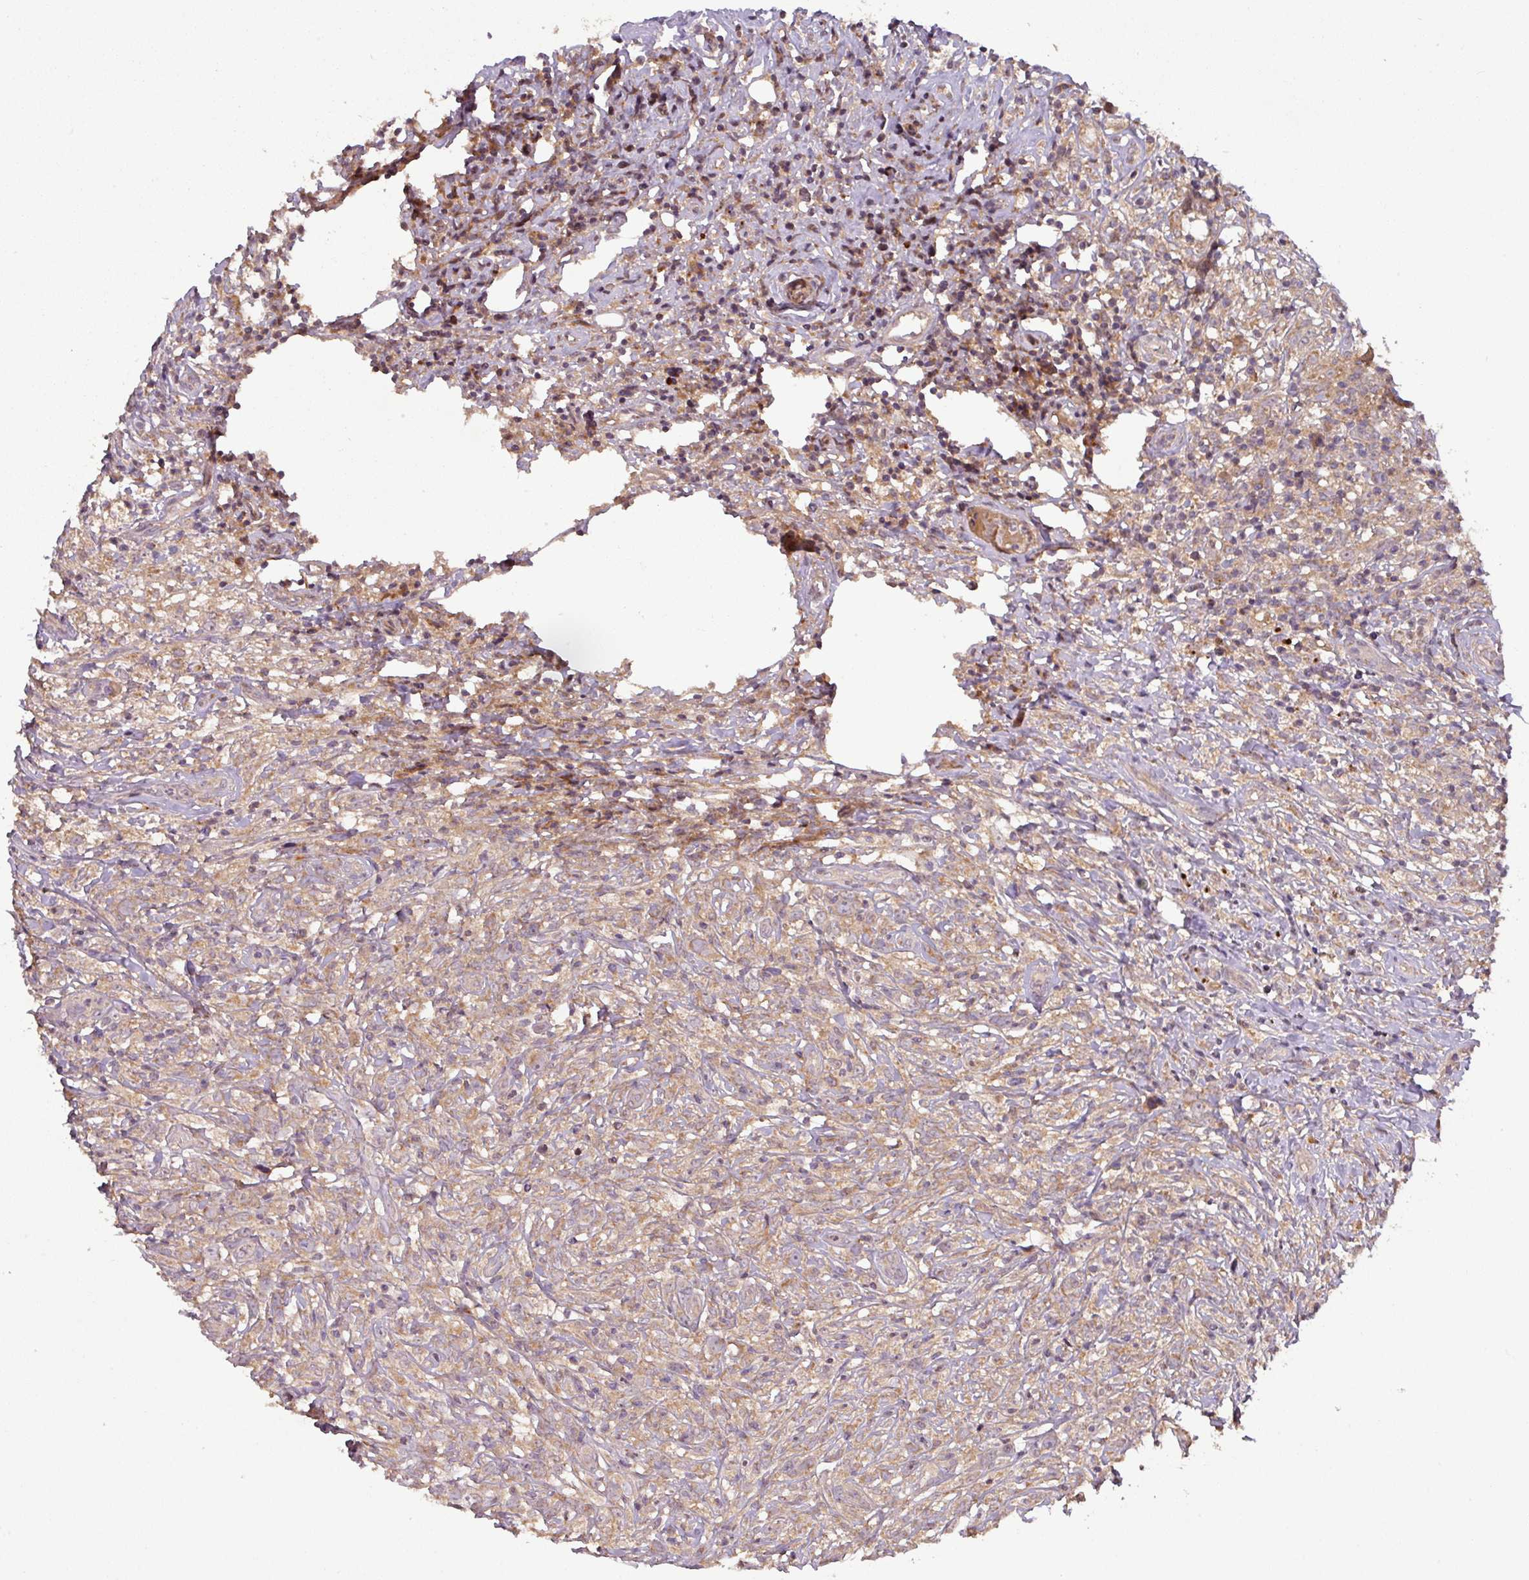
{"staining": {"intensity": "weak", "quantity": ">75%", "location": "cytoplasmic/membranous"}, "tissue": "lymphoma", "cell_type": "Tumor cells", "image_type": "cancer", "snomed": [{"axis": "morphology", "description": "Hodgkin's disease, NOS"}, {"axis": "topography", "description": "No Tissue"}], "caption": "The photomicrograph shows a brown stain indicating the presence of a protein in the cytoplasmic/membranous of tumor cells in lymphoma.", "gene": "MRRF", "patient": {"sex": "female", "age": 21}}